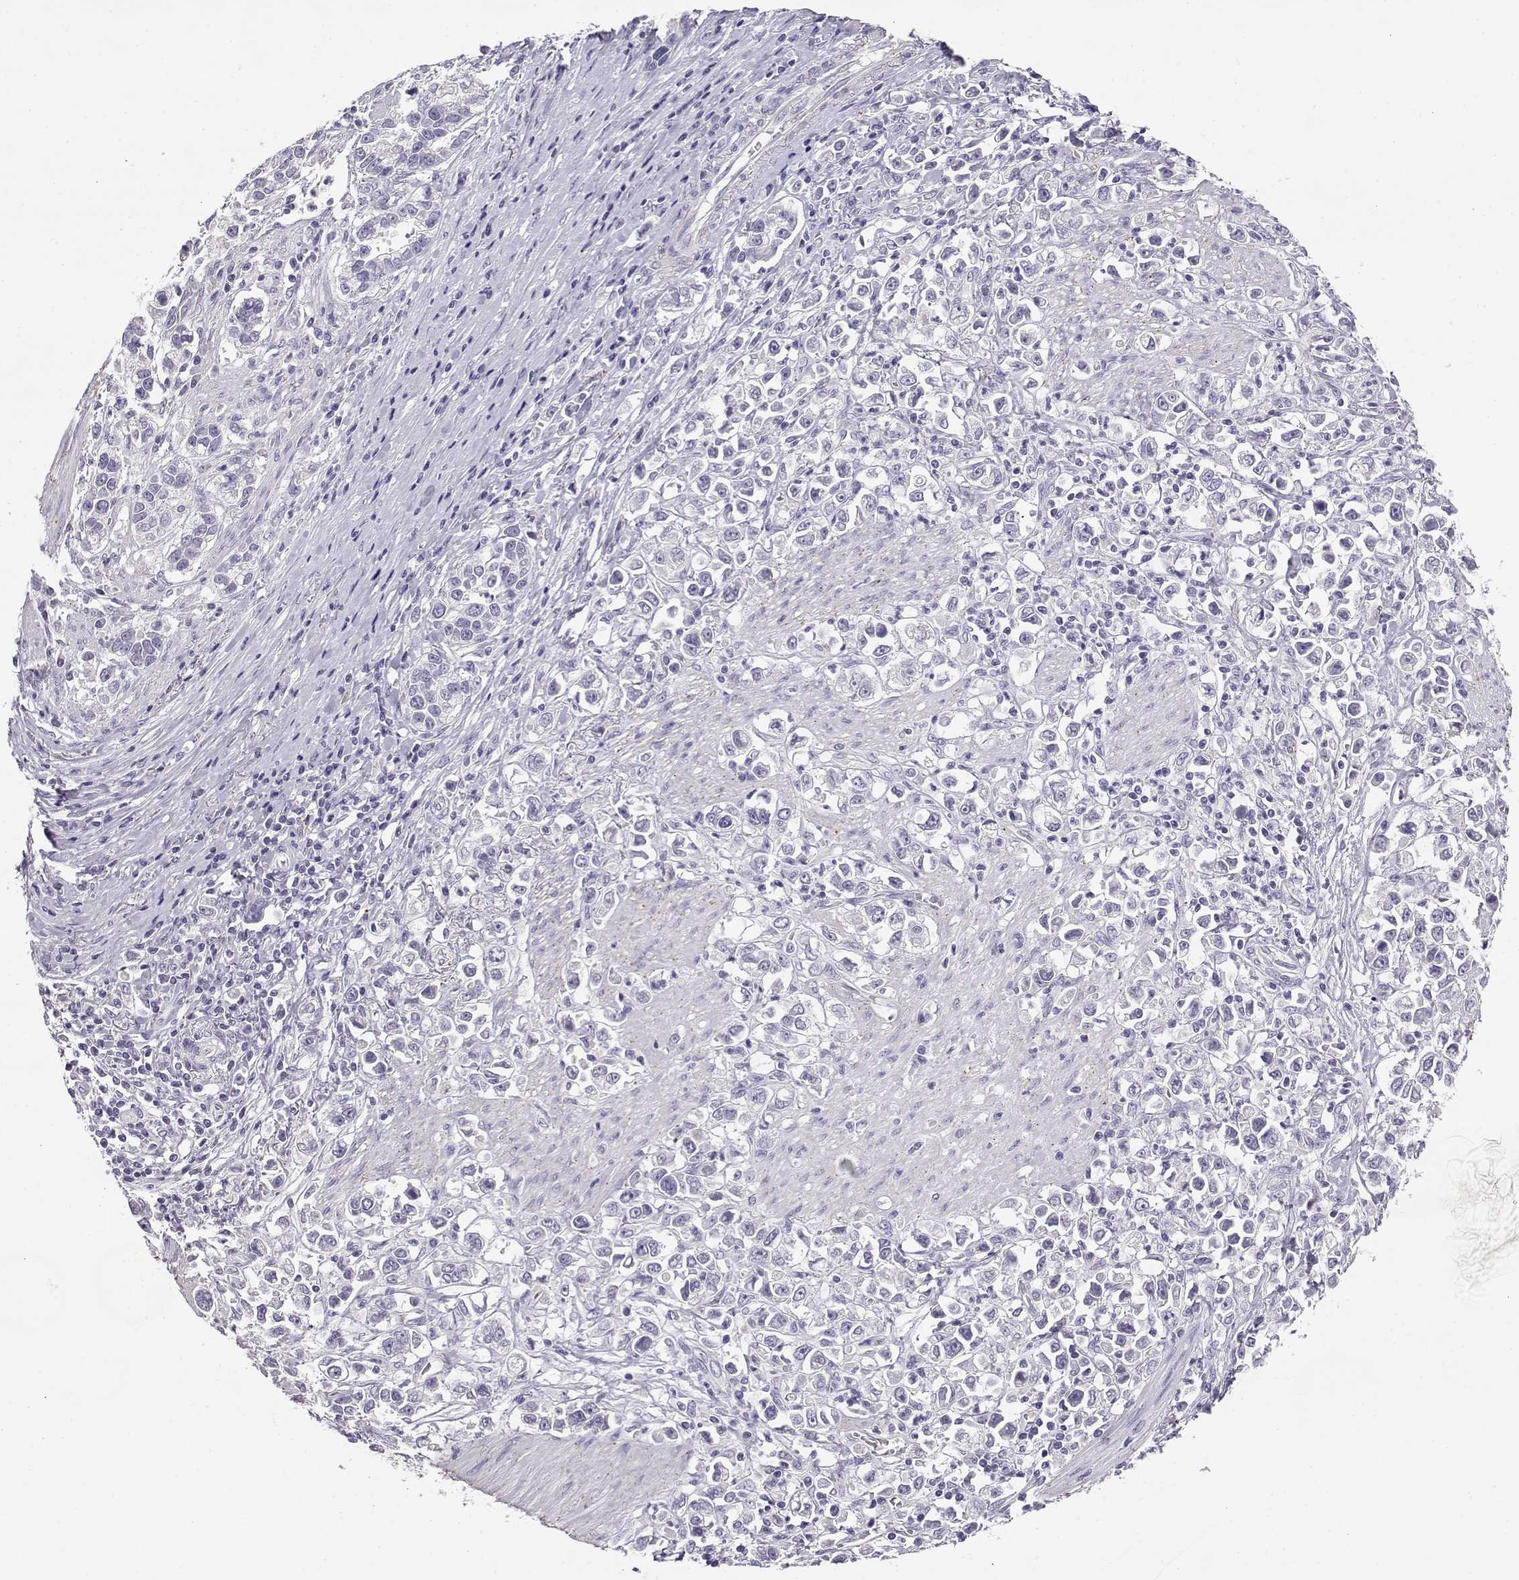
{"staining": {"intensity": "negative", "quantity": "none", "location": "none"}, "tissue": "stomach cancer", "cell_type": "Tumor cells", "image_type": "cancer", "snomed": [{"axis": "morphology", "description": "Adenocarcinoma, NOS"}, {"axis": "topography", "description": "Stomach"}], "caption": "There is no significant expression in tumor cells of adenocarcinoma (stomach). (Stains: DAB (3,3'-diaminobenzidine) immunohistochemistry with hematoxylin counter stain, Microscopy: brightfield microscopy at high magnification).", "gene": "ENDOU", "patient": {"sex": "male", "age": 93}}